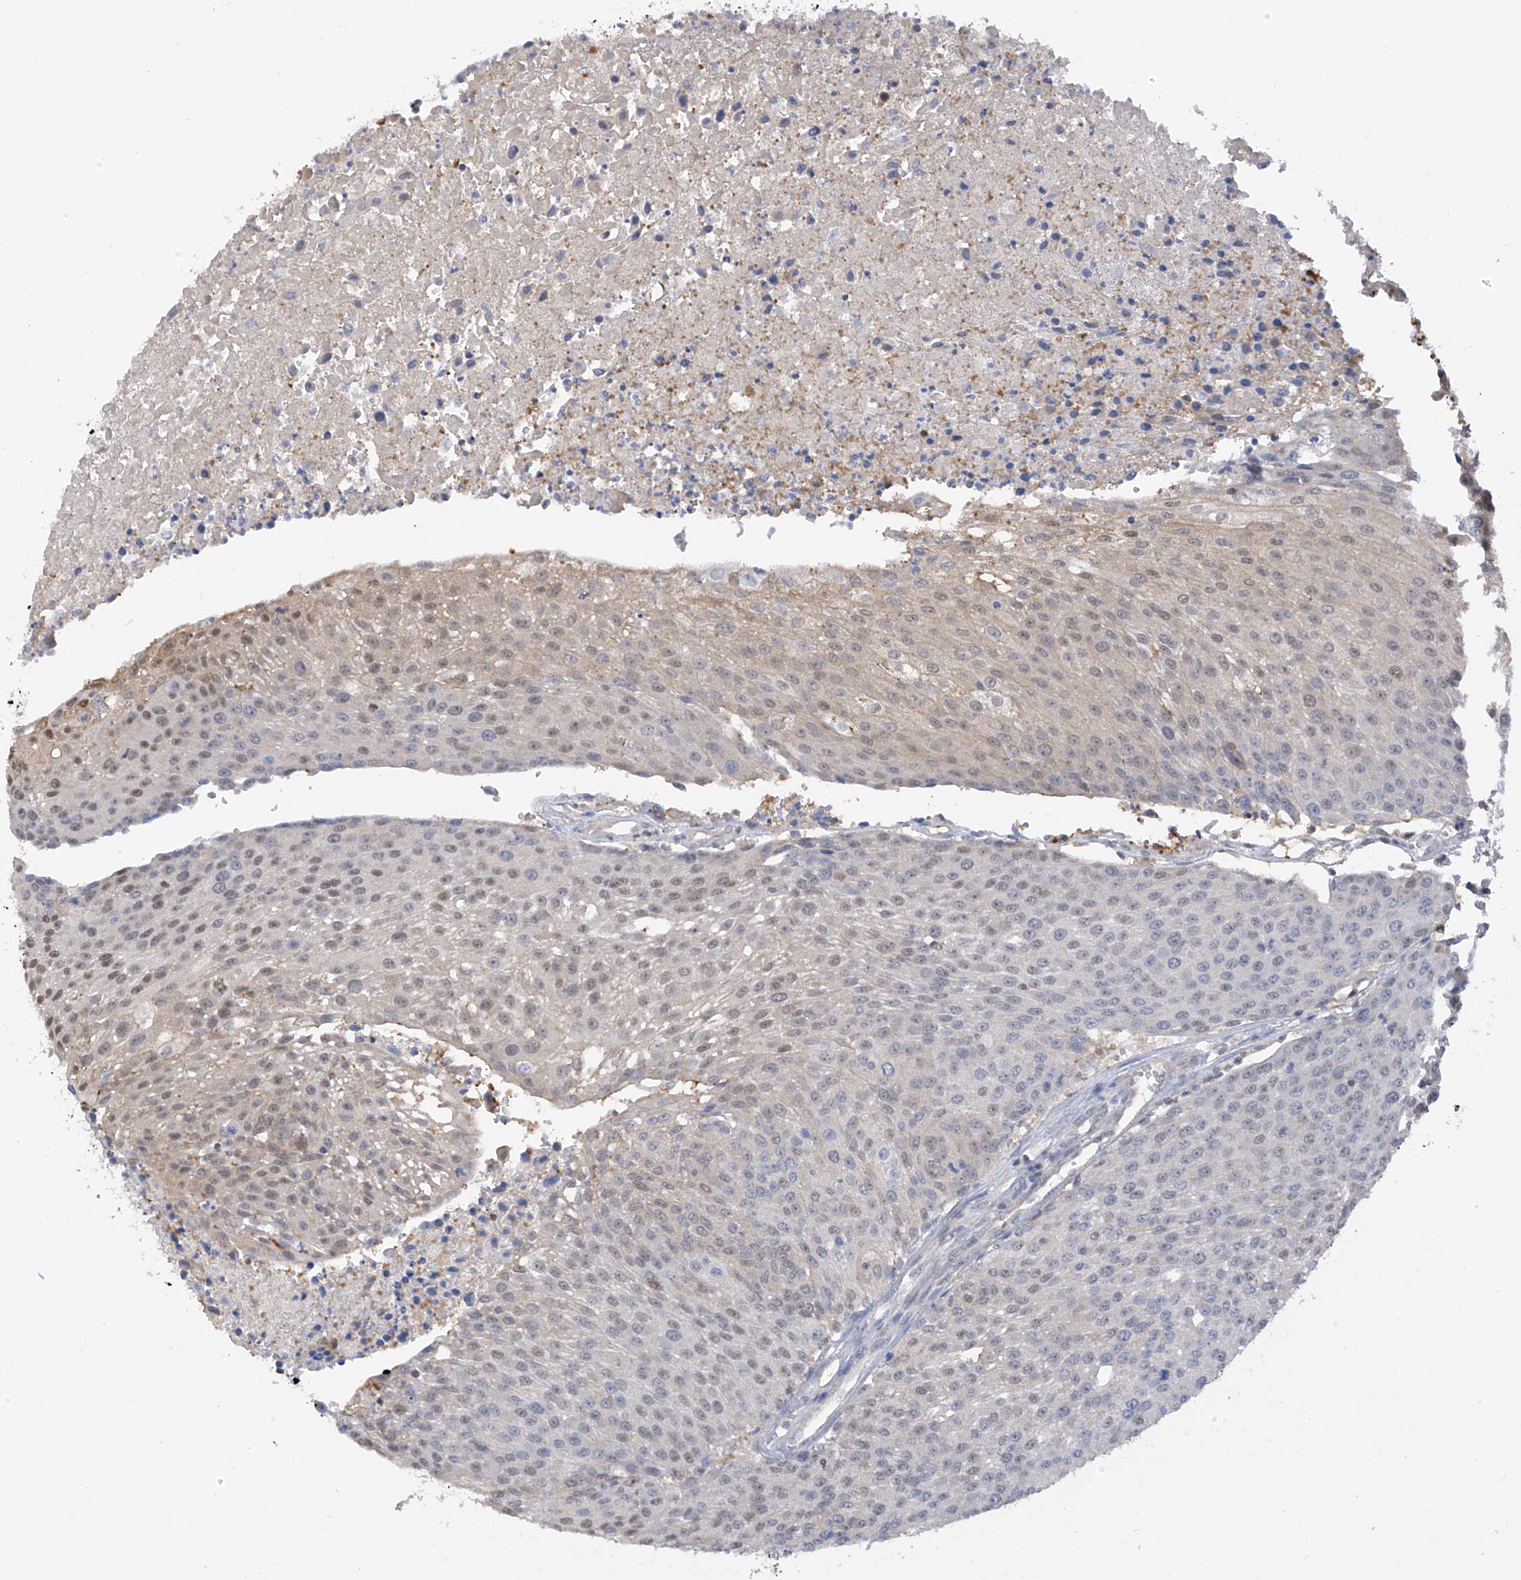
{"staining": {"intensity": "weak", "quantity": "<25%", "location": "nuclear"}, "tissue": "urothelial cancer", "cell_type": "Tumor cells", "image_type": "cancer", "snomed": [{"axis": "morphology", "description": "Urothelial carcinoma, High grade"}, {"axis": "topography", "description": "Urinary bladder"}], "caption": "Immunohistochemical staining of urothelial cancer shows no significant expression in tumor cells. Nuclei are stained in blue.", "gene": "PMM1", "patient": {"sex": "female", "age": 85}}